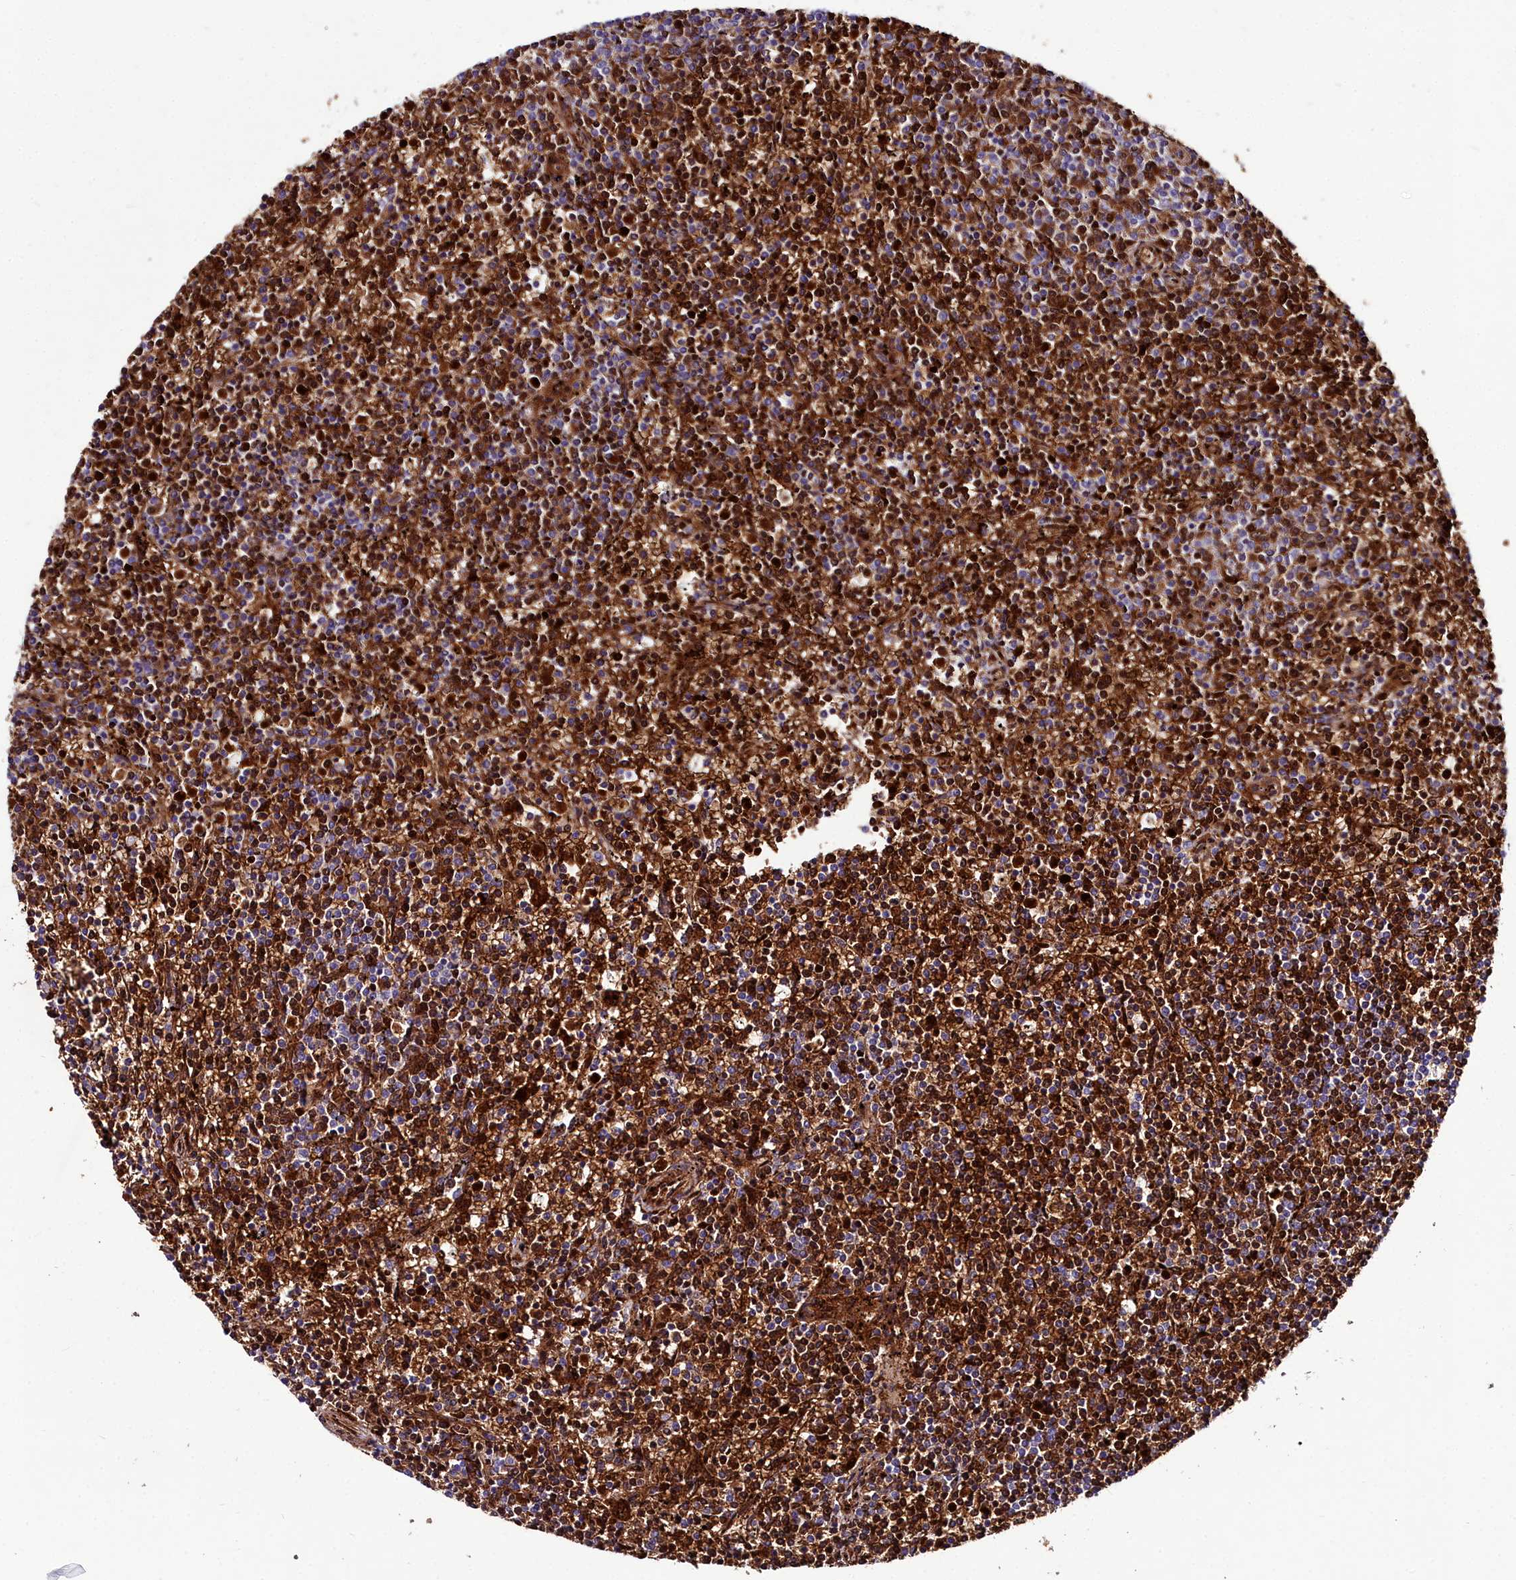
{"staining": {"intensity": "strong", "quantity": ">75%", "location": "cytoplasmic/membranous"}, "tissue": "lymphoma", "cell_type": "Tumor cells", "image_type": "cancer", "snomed": [{"axis": "morphology", "description": "Malignant lymphoma, non-Hodgkin's type, Low grade"}, {"axis": "topography", "description": "Spleen"}], "caption": "Protein analysis of lymphoma tissue reveals strong cytoplasmic/membranous positivity in approximately >75% of tumor cells.", "gene": "CYP4F11", "patient": {"sex": "female", "age": 50}}